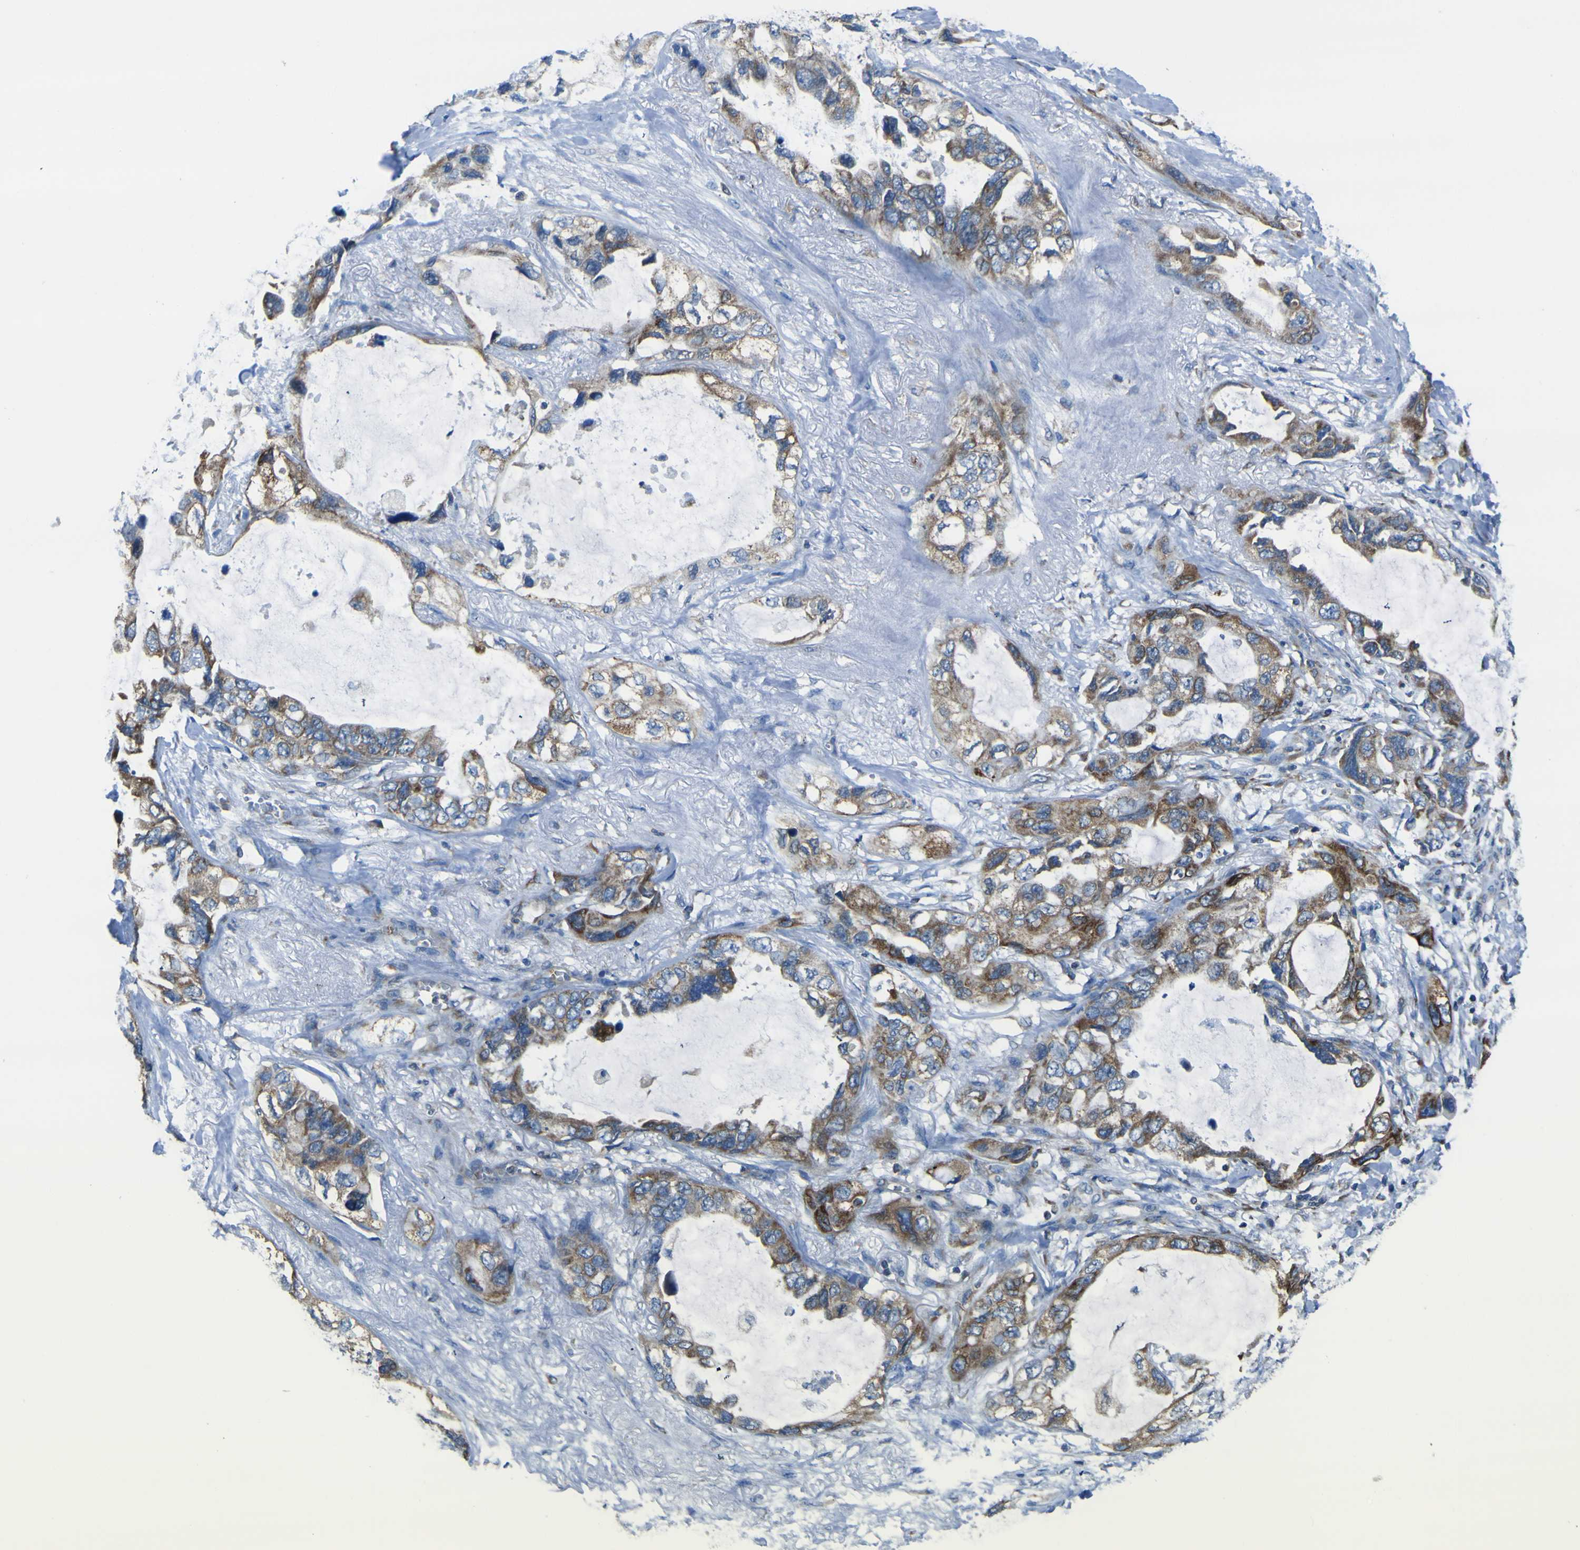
{"staining": {"intensity": "strong", "quantity": "25%-75%", "location": "cytoplasmic/membranous"}, "tissue": "lung cancer", "cell_type": "Tumor cells", "image_type": "cancer", "snomed": [{"axis": "morphology", "description": "Squamous cell carcinoma, NOS"}, {"axis": "topography", "description": "Lung"}], "caption": "Immunohistochemistry (IHC) staining of lung cancer, which exhibits high levels of strong cytoplasmic/membranous staining in about 25%-75% of tumor cells indicating strong cytoplasmic/membranous protein positivity. The staining was performed using DAB (3,3'-diaminobenzidine) (brown) for protein detection and nuclei were counterstained in hematoxylin (blue).", "gene": "STIM1", "patient": {"sex": "female", "age": 73}}